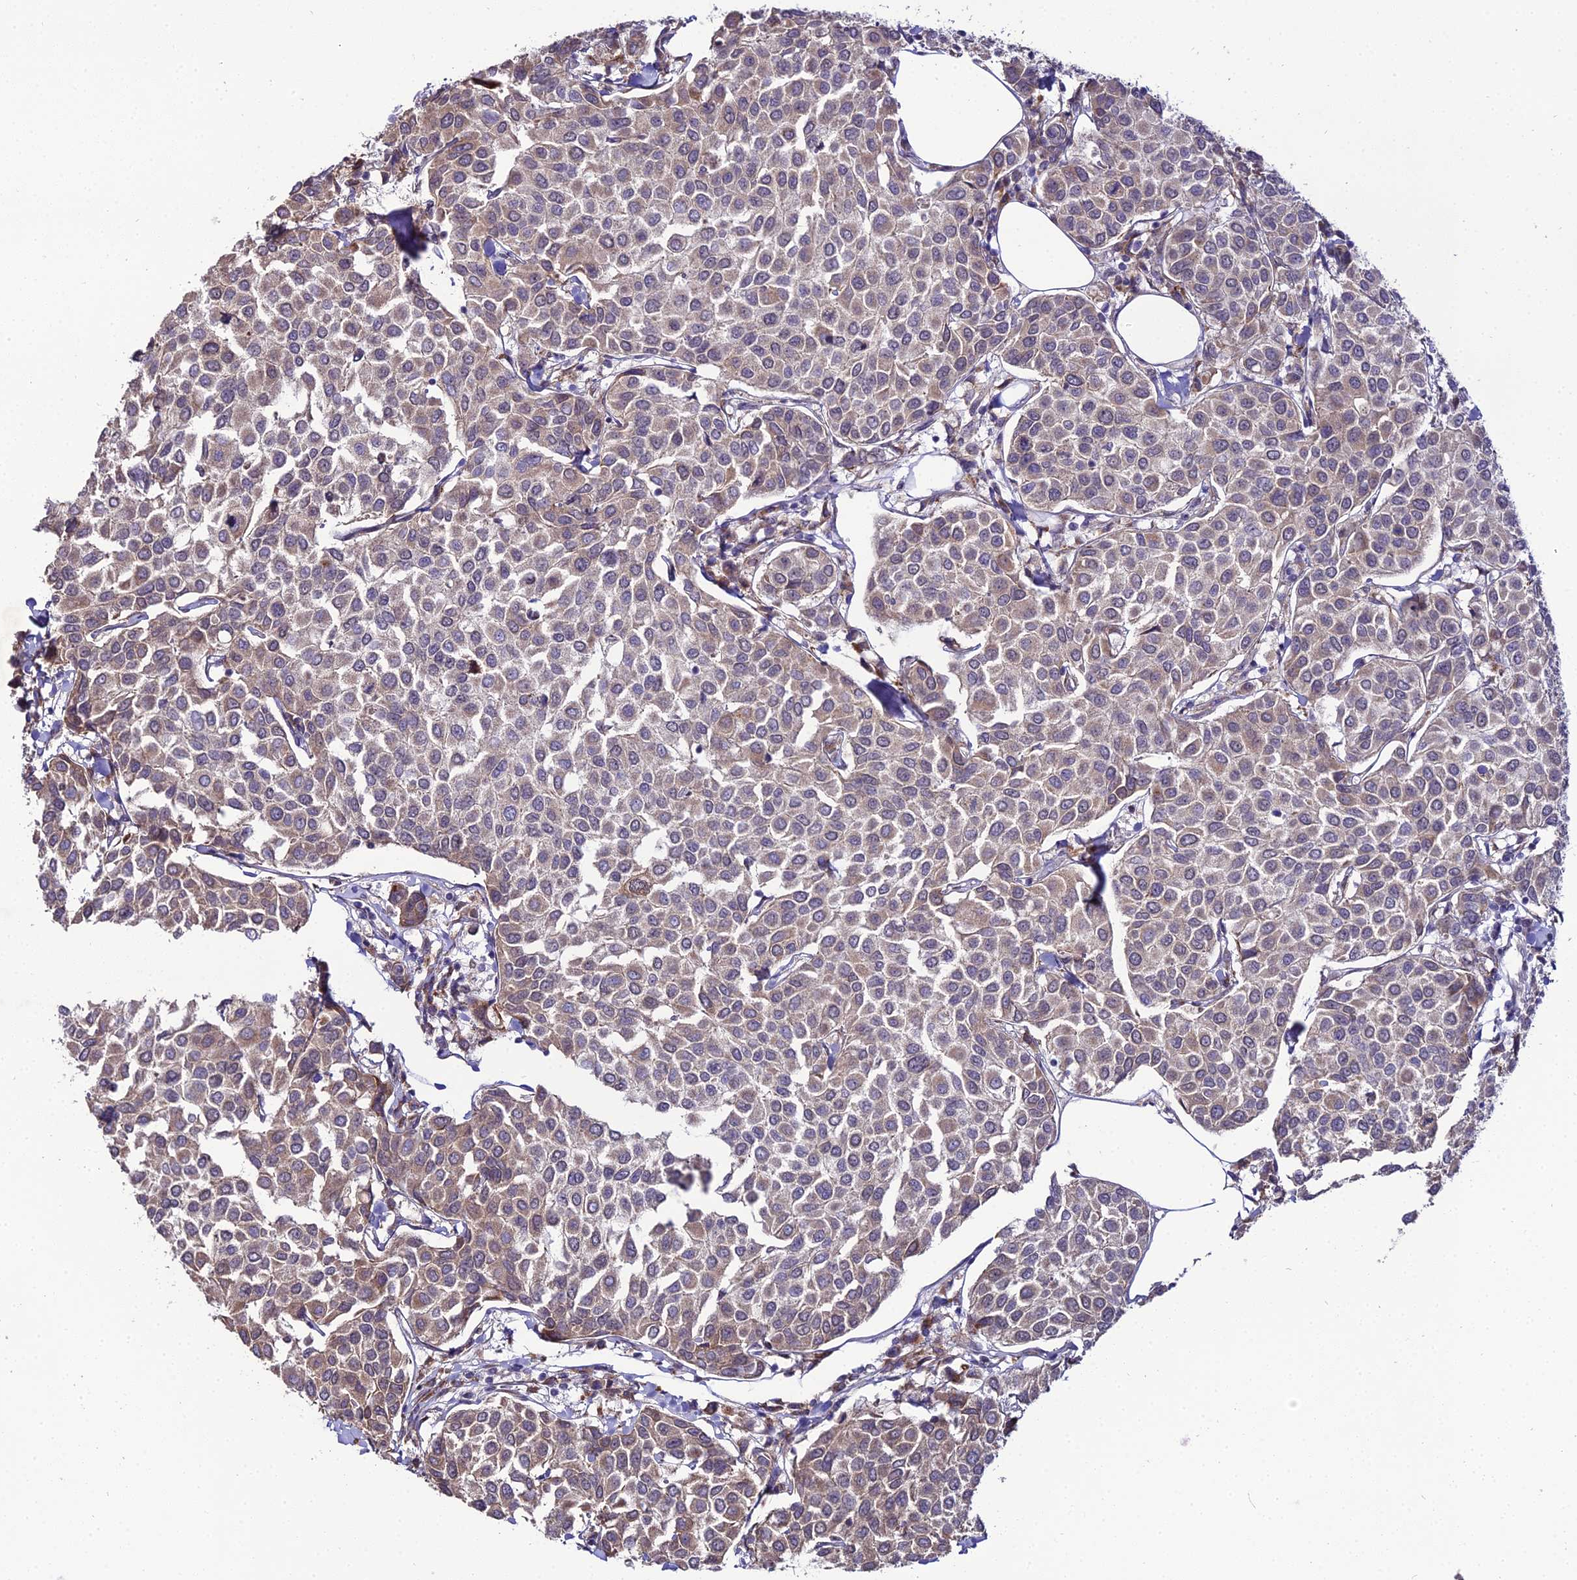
{"staining": {"intensity": "weak", "quantity": "<25%", "location": "cytoplasmic/membranous"}, "tissue": "breast cancer", "cell_type": "Tumor cells", "image_type": "cancer", "snomed": [{"axis": "morphology", "description": "Duct carcinoma"}, {"axis": "topography", "description": "Breast"}], "caption": "A high-resolution image shows IHC staining of breast infiltrating ductal carcinoma, which shows no significant expression in tumor cells.", "gene": "TROAP", "patient": {"sex": "female", "age": 55}}